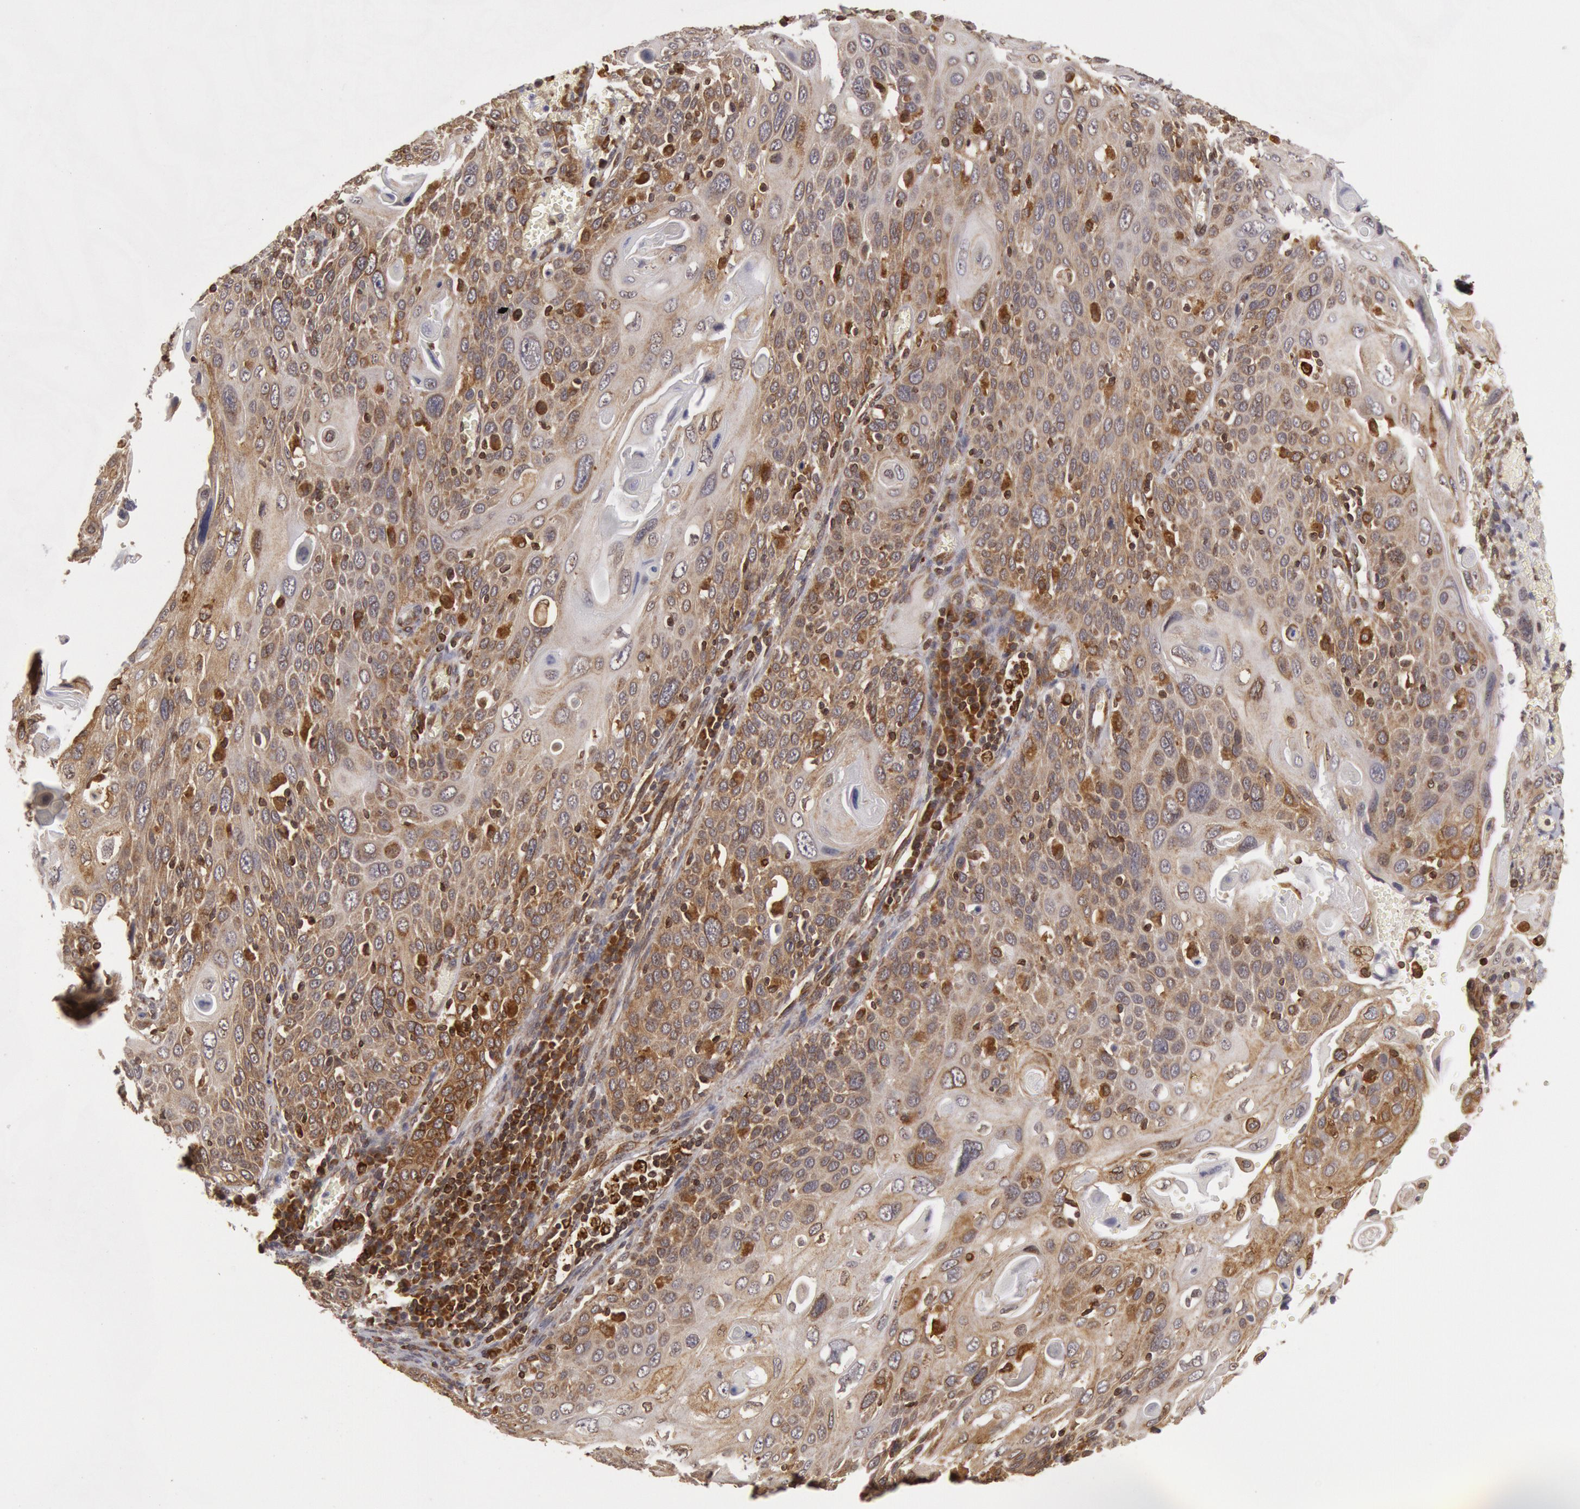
{"staining": {"intensity": "weak", "quantity": ">75%", "location": "cytoplasmic/membranous"}, "tissue": "cervical cancer", "cell_type": "Tumor cells", "image_type": "cancer", "snomed": [{"axis": "morphology", "description": "Squamous cell carcinoma, NOS"}, {"axis": "topography", "description": "Cervix"}], "caption": "DAB immunohistochemical staining of squamous cell carcinoma (cervical) shows weak cytoplasmic/membranous protein positivity in about >75% of tumor cells.", "gene": "TAP2", "patient": {"sex": "female", "age": 54}}